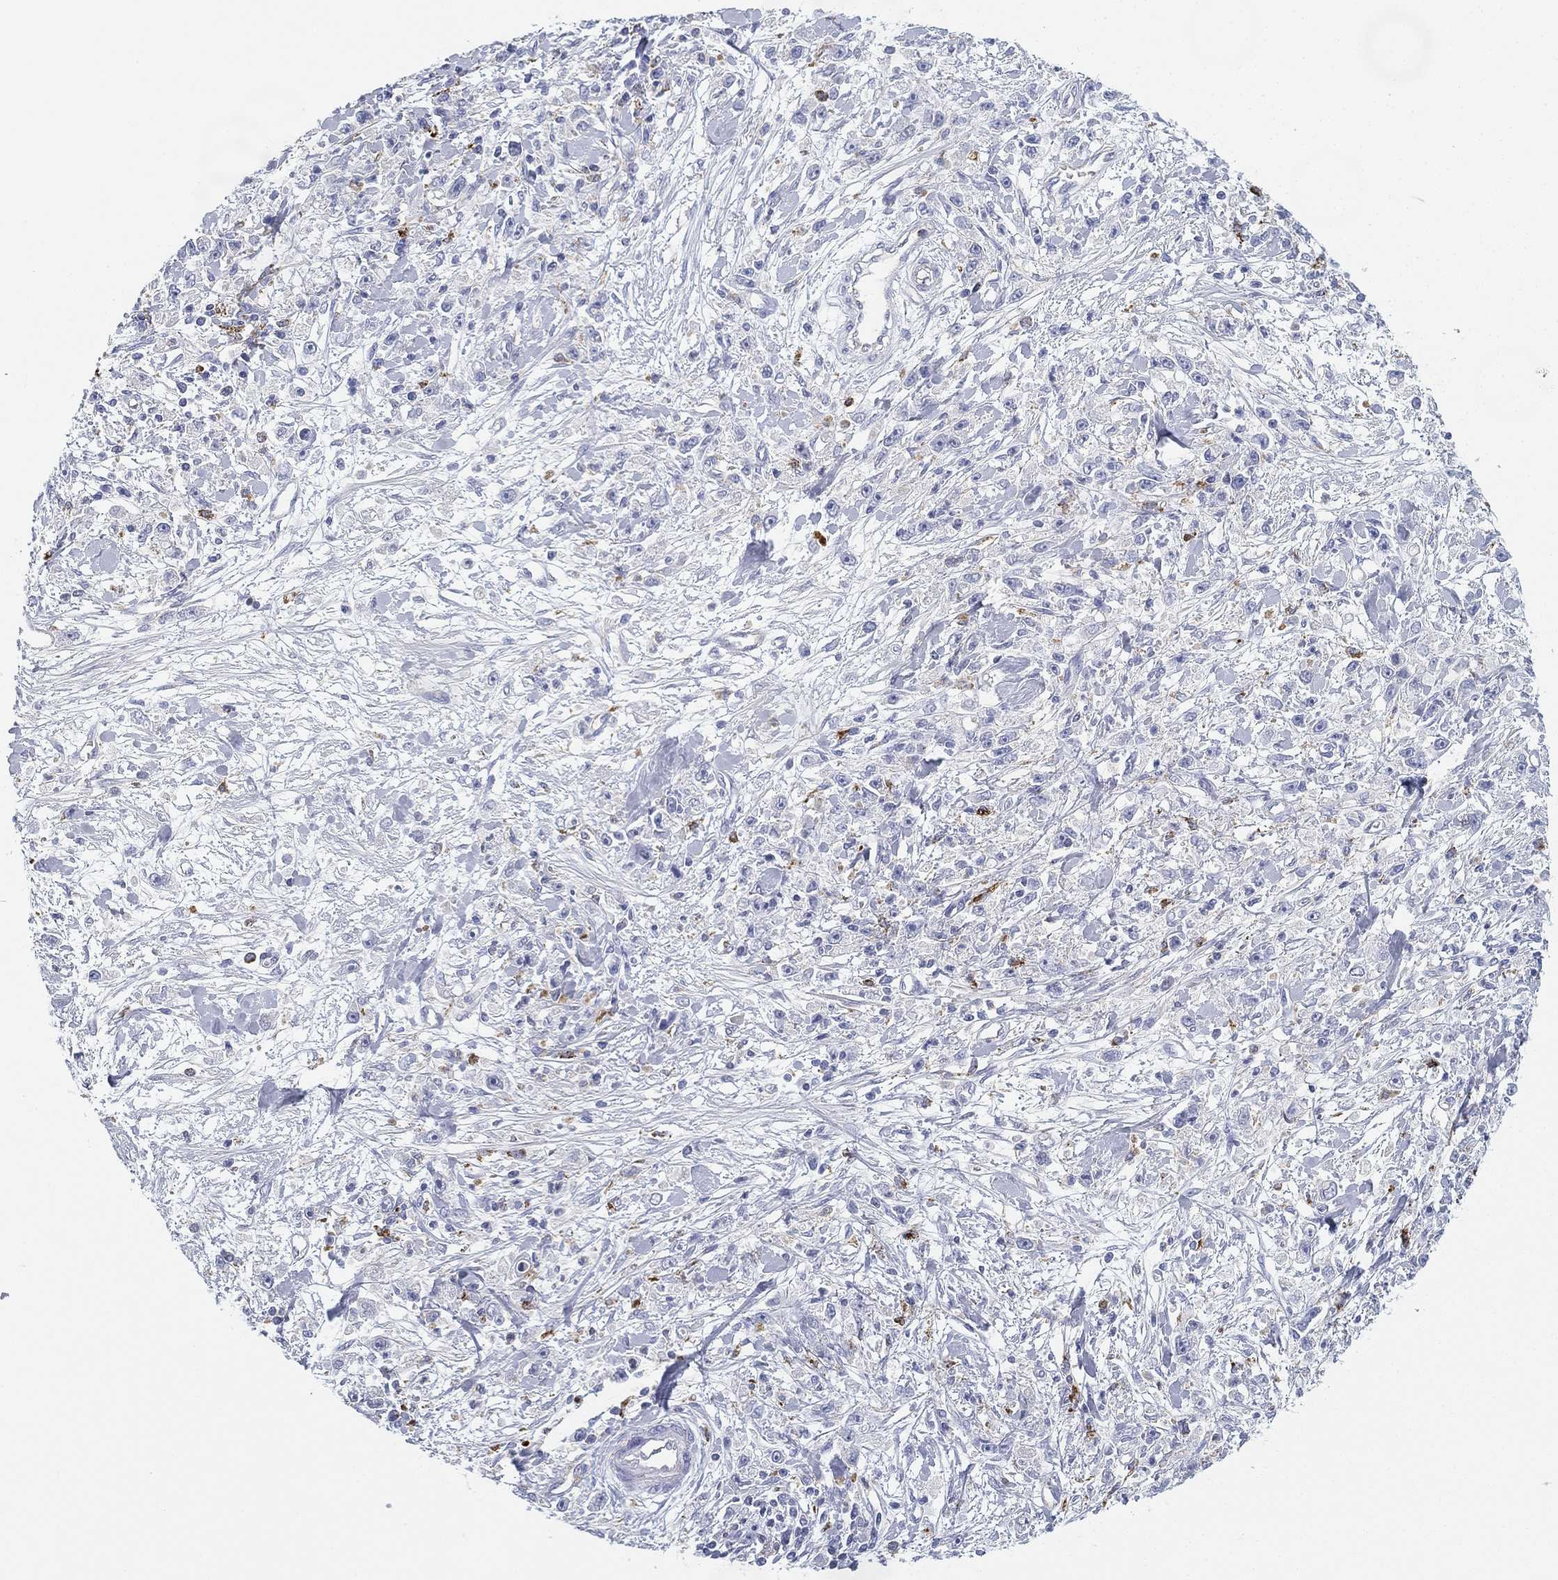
{"staining": {"intensity": "negative", "quantity": "none", "location": "none"}, "tissue": "stomach cancer", "cell_type": "Tumor cells", "image_type": "cancer", "snomed": [{"axis": "morphology", "description": "Adenocarcinoma, NOS"}, {"axis": "topography", "description": "Stomach"}], "caption": "Photomicrograph shows no significant protein positivity in tumor cells of stomach adenocarcinoma.", "gene": "NPC2", "patient": {"sex": "female", "age": 59}}